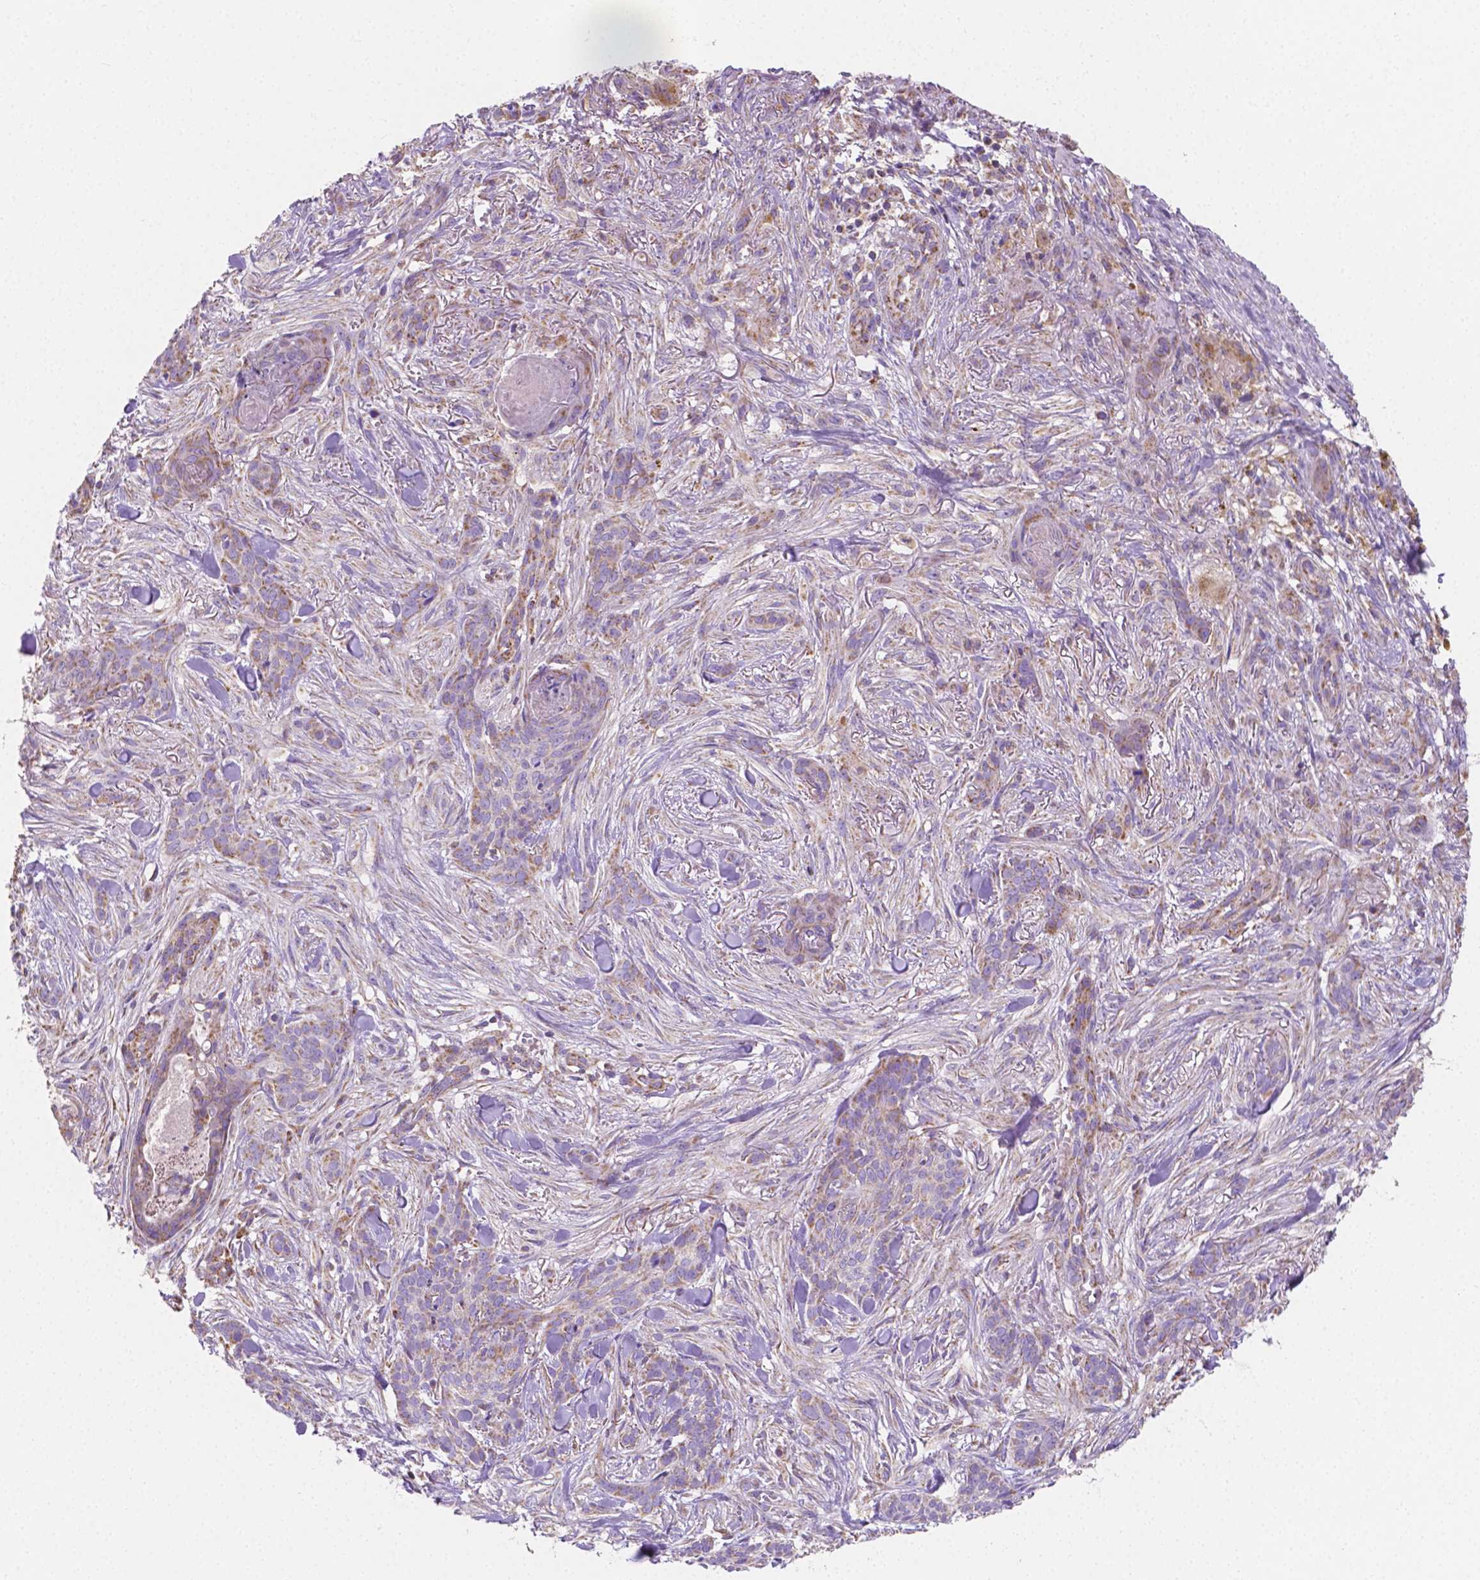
{"staining": {"intensity": "weak", "quantity": "25%-75%", "location": "cytoplasmic/membranous"}, "tissue": "skin cancer", "cell_type": "Tumor cells", "image_type": "cancer", "snomed": [{"axis": "morphology", "description": "Basal cell carcinoma"}, {"axis": "topography", "description": "Skin"}], "caption": "About 25%-75% of tumor cells in human skin basal cell carcinoma exhibit weak cytoplasmic/membranous protein expression as visualized by brown immunohistochemical staining.", "gene": "SGTB", "patient": {"sex": "female", "age": 61}}